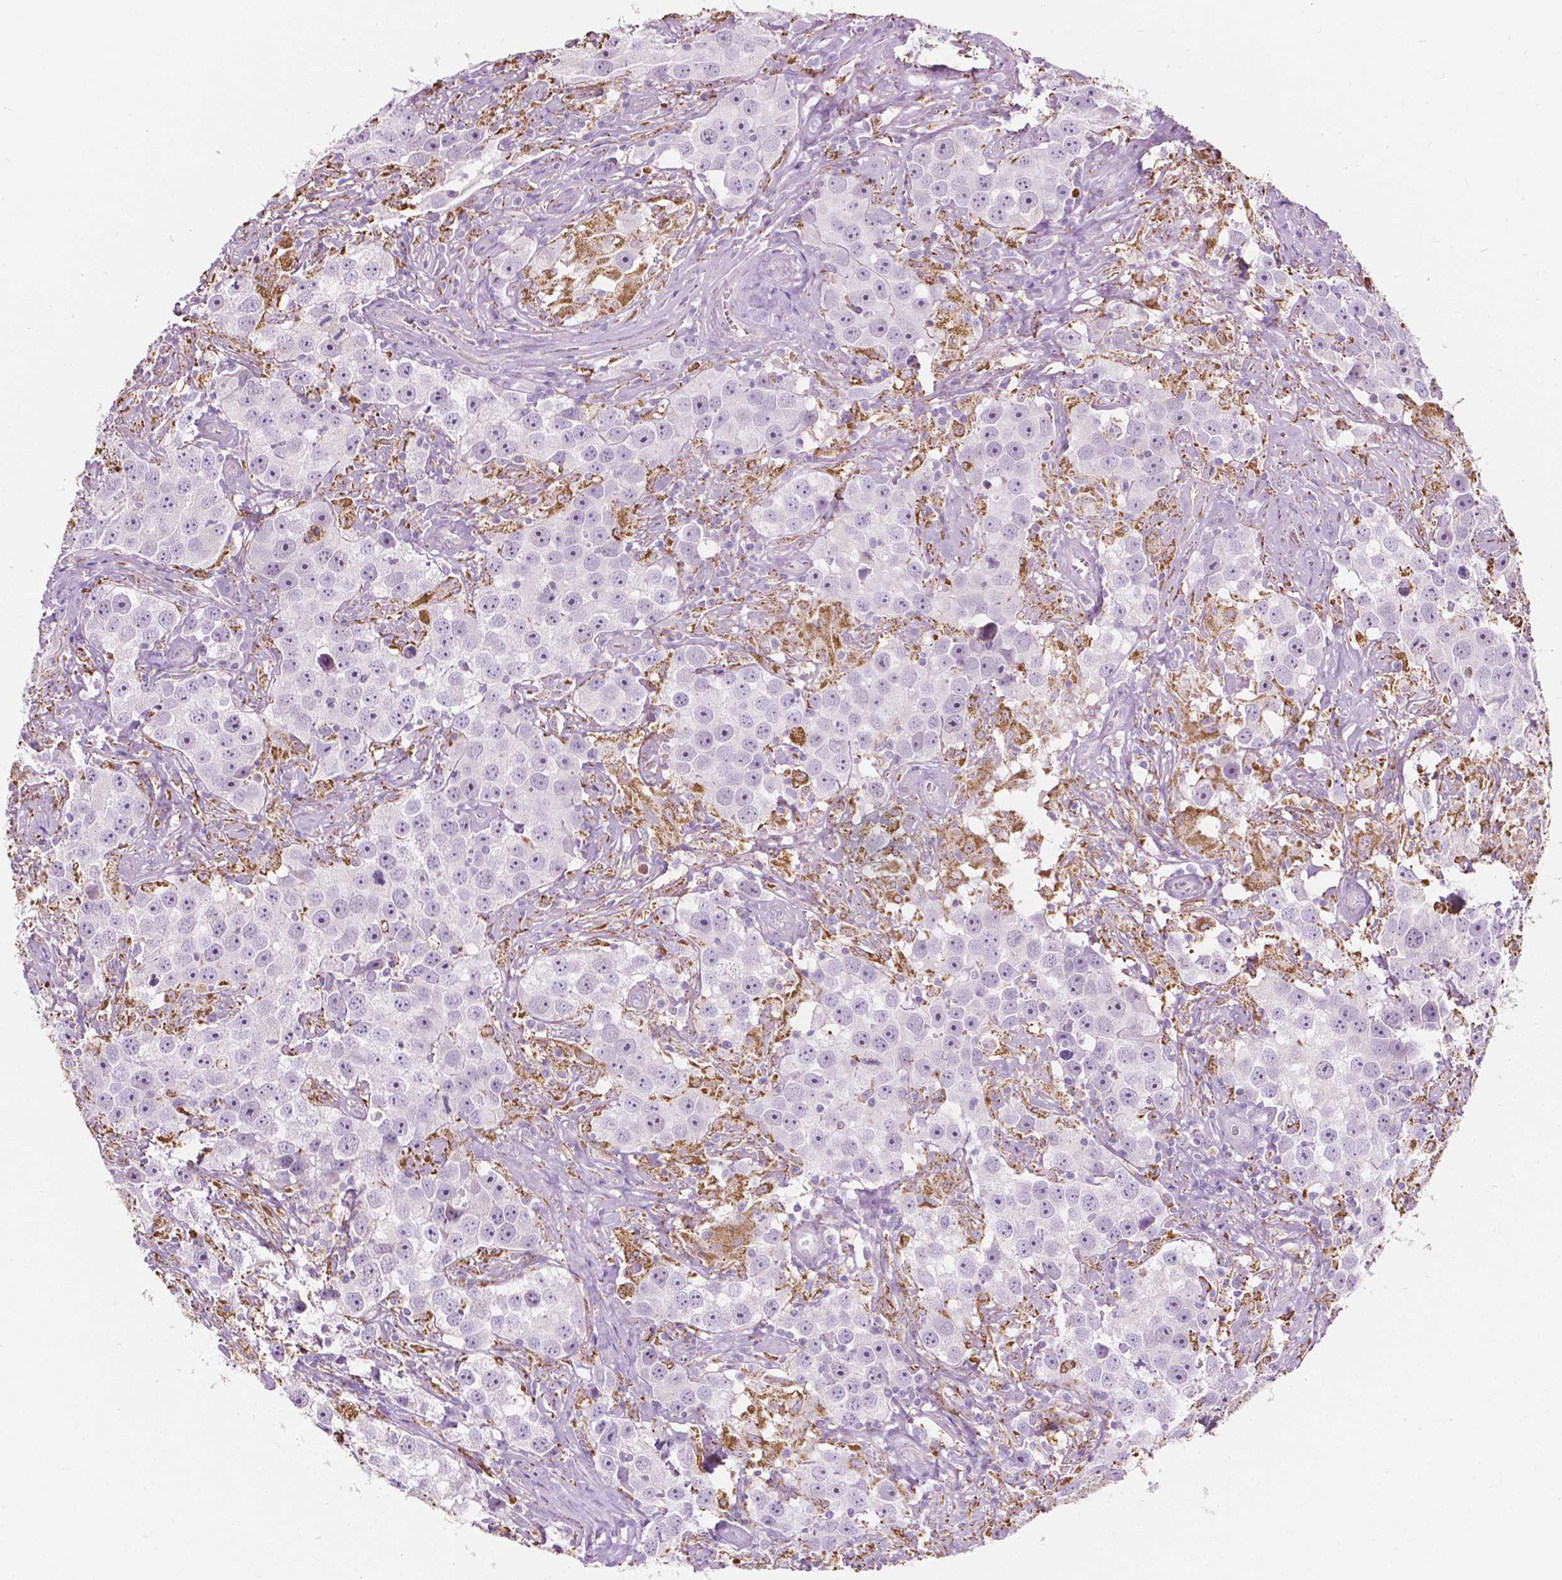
{"staining": {"intensity": "negative", "quantity": "none", "location": "none"}, "tissue": "testis cancer", "cell_type": "Tumor cells", "image_type": "cancer", "snomed": [{"axis": "morphology", "description": "Seminoma, NOS"}, {"axis": "topography", "description": "Testis"}], "caption": "IHC photomicrograph of neoplastic tissue: human testis cancer stained with DAB (3,3'-diaminobenzidine) exhibits no significant protein staining in tumor cells.", "gene": "NOS1AP", "patient": {"sex": "male", "age": 49}}